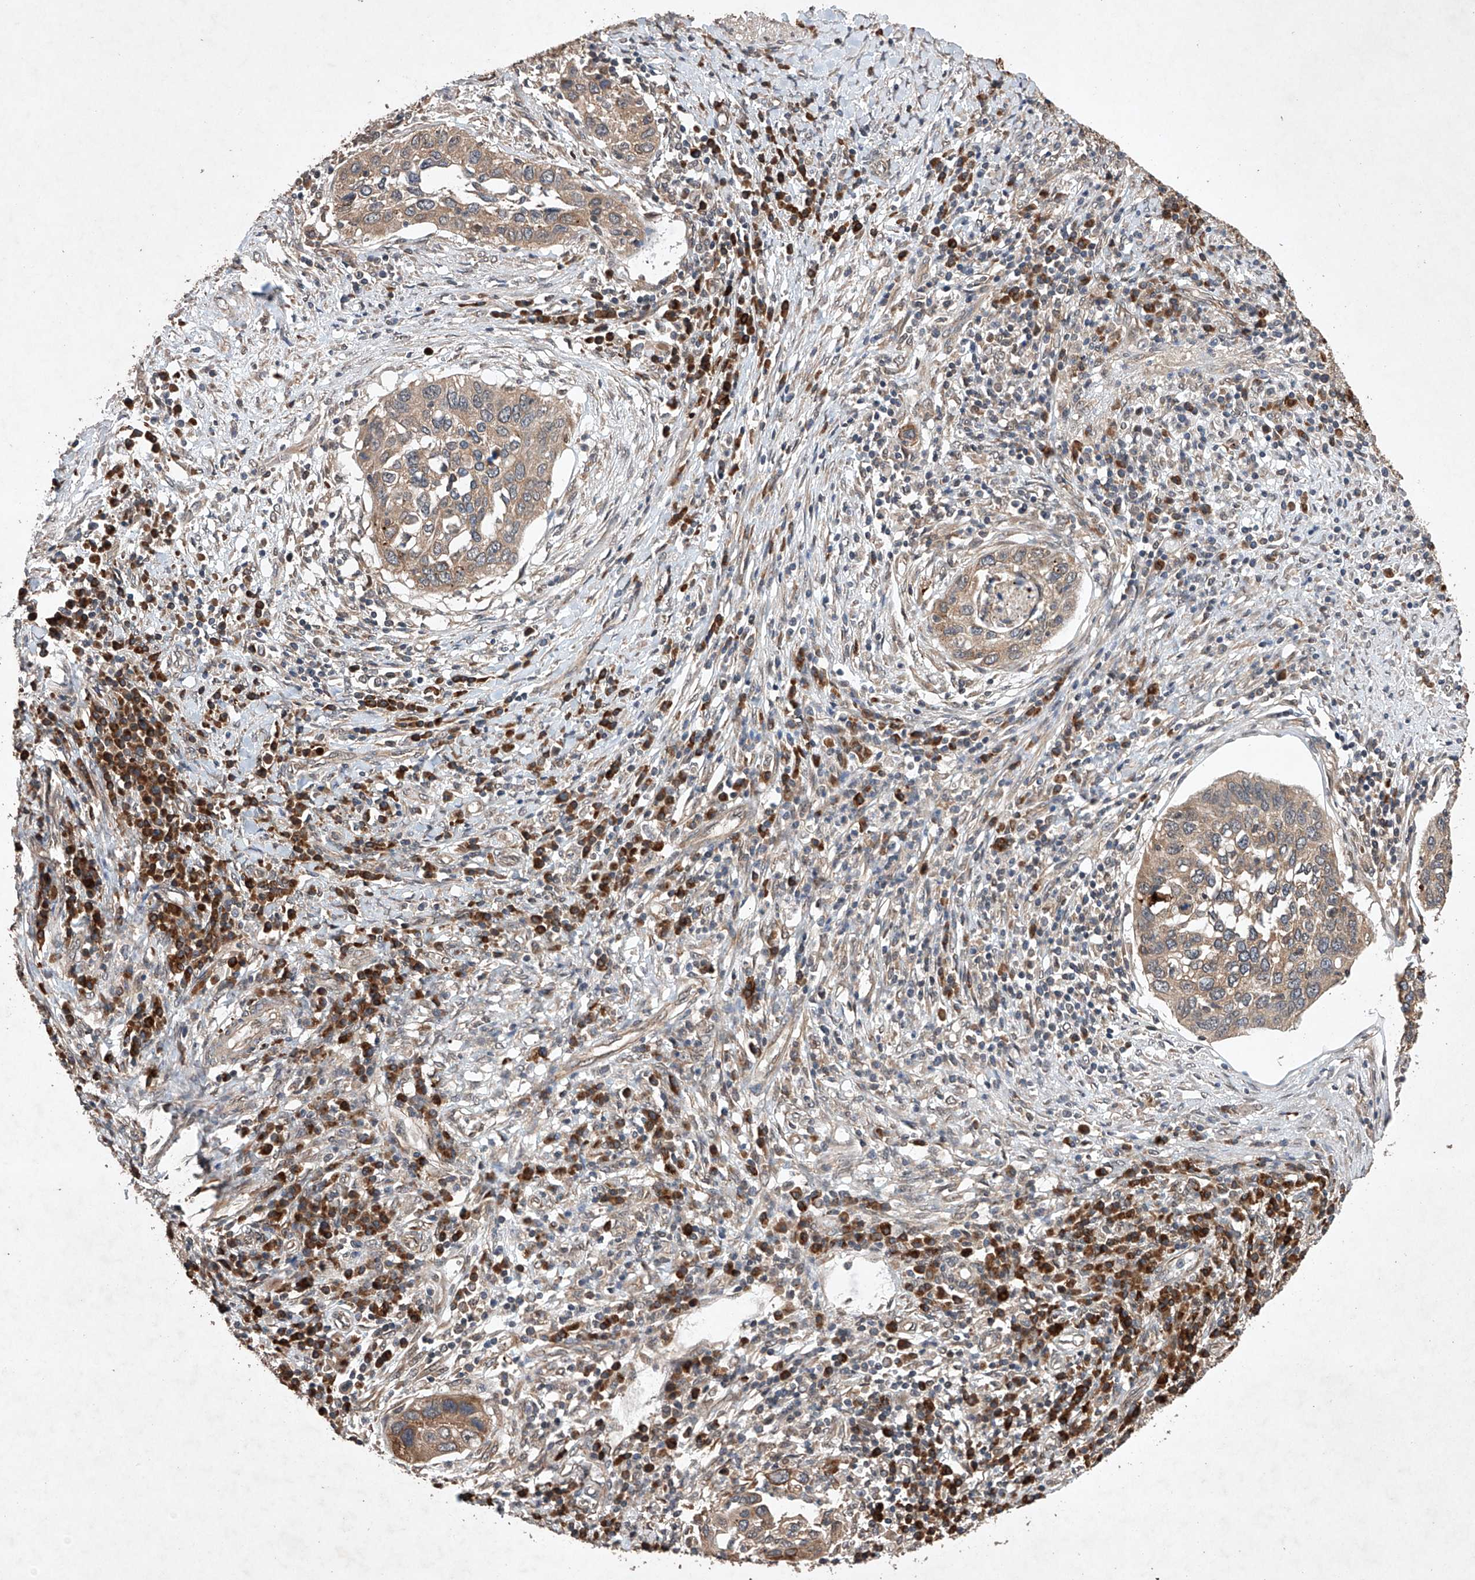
{"staining": {"intensity": "moderate", "quantity": ">75%", "location": "cytoplasmic/membranous"}, "tissue": "cervical cancer", "cell_type": "Tumor cells", "image_type": "cancer", "snomed": [{"axis": "morphology", "description": "Squamous cell carcinoma, NOS"}, {"axis": "topography", "description": "Cervix"}], "caption": "Immunohistochemical staining of human cervical squamous cell carcinoma shows medium levels of moderate cytoplasmic/membranous positivity in about >75% of tumor cells.", "gene": "LURAP1", "patient": {"sex": "female", "age": 38}}